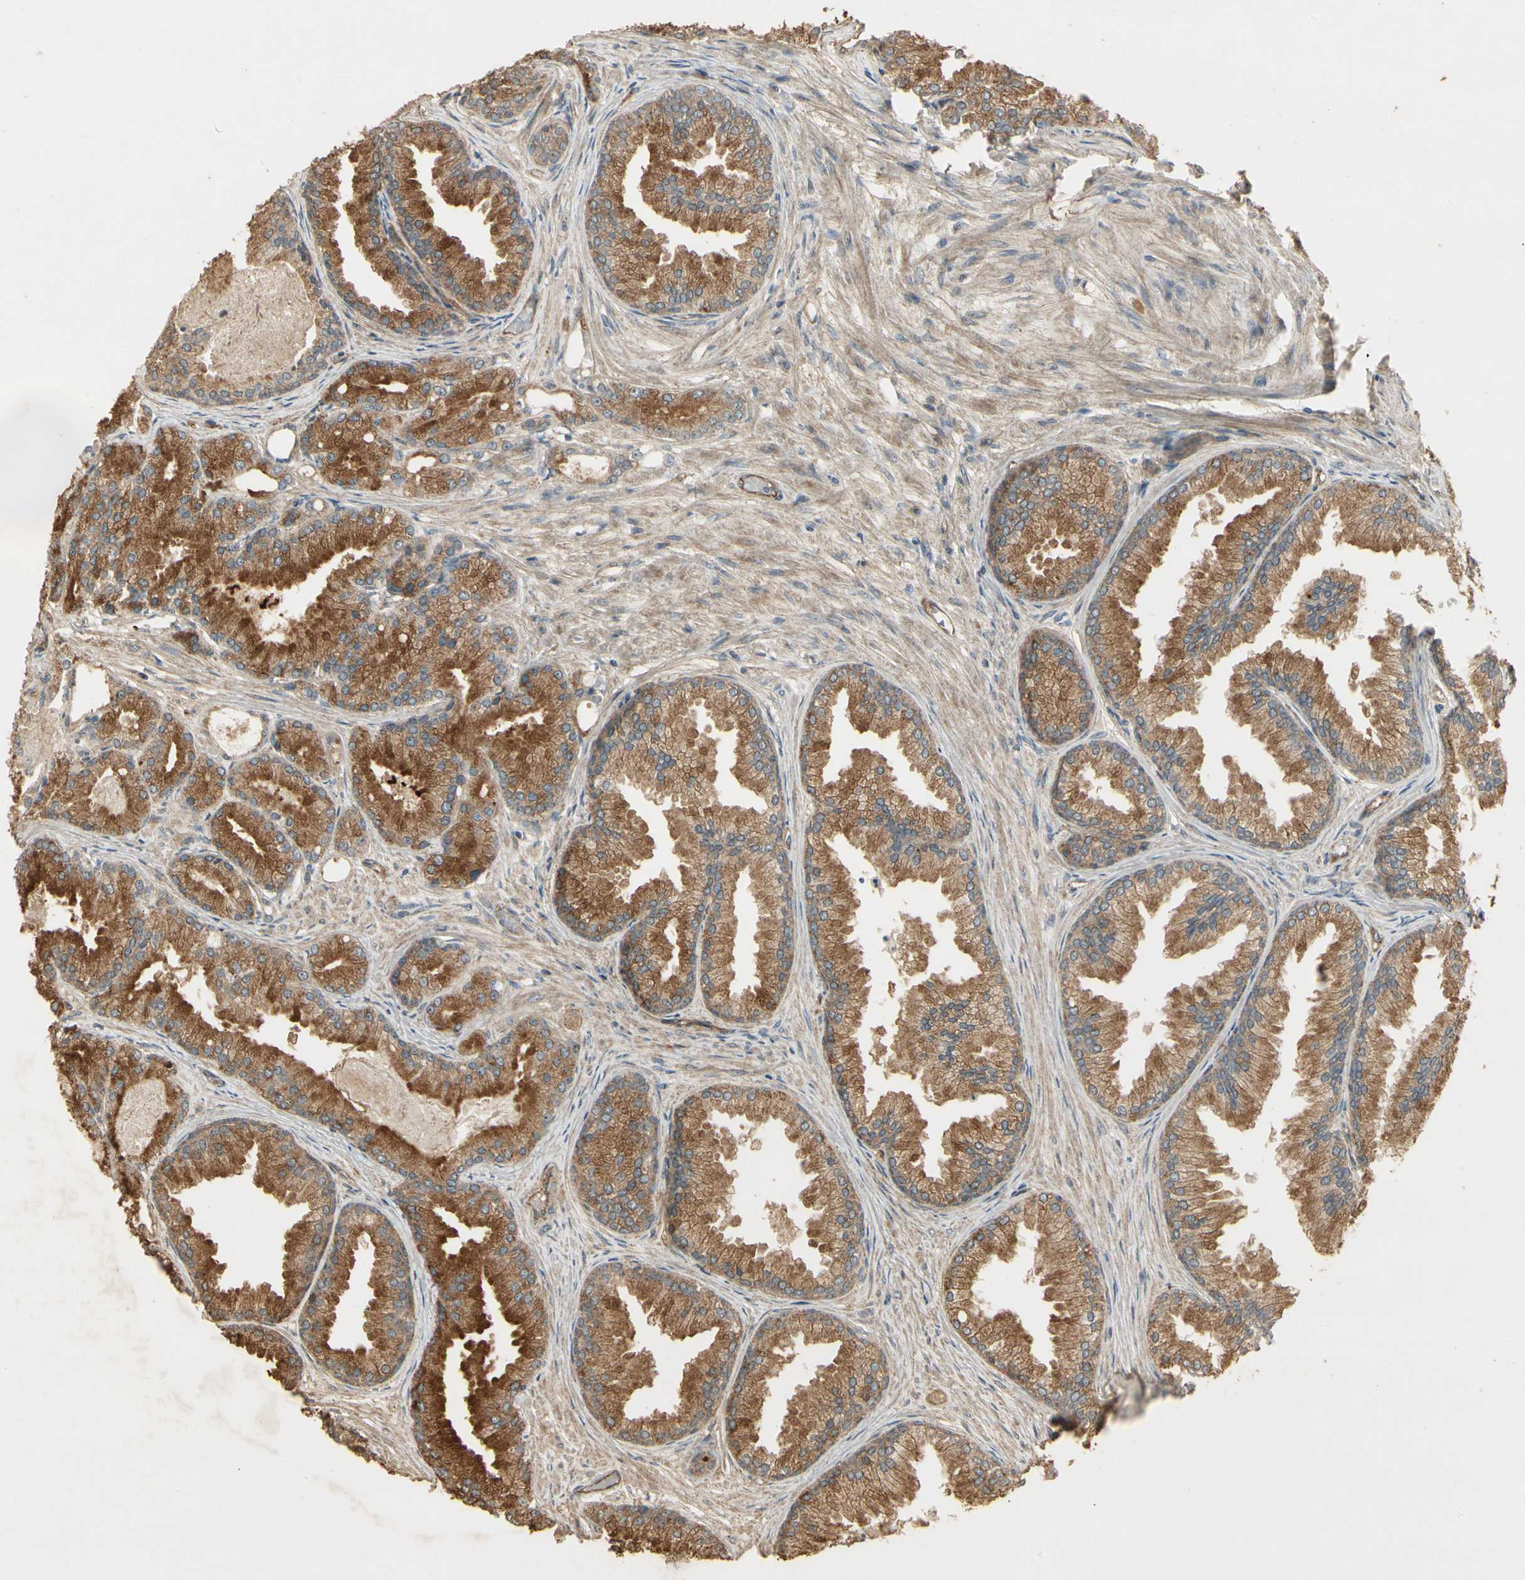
{"staining": {"intensity": "moderate", "quantity": ">75%", "location": "cytoplasmic/membranous"}, "tissue": "prostate cancer", "cell_type": "Tumor cells", "image_type": "cancer", "snomed": [{"axis": "morphology", "description": "Adenocarcinoma, Low grade"}, {"axis": "topography", "description": "Prostate"}], "caption": "High-magnification brightfield microscopy of prostate low-grade adenocarcinoma stained with DAB (brown) and counterstained with hematoxylin (blue). tumor cells exhibit moderate cytoplasmic/membranous expression is present in about>75% of cells.", "gene": "RNF180", "patient": {"sex": "male", "age": 72}}